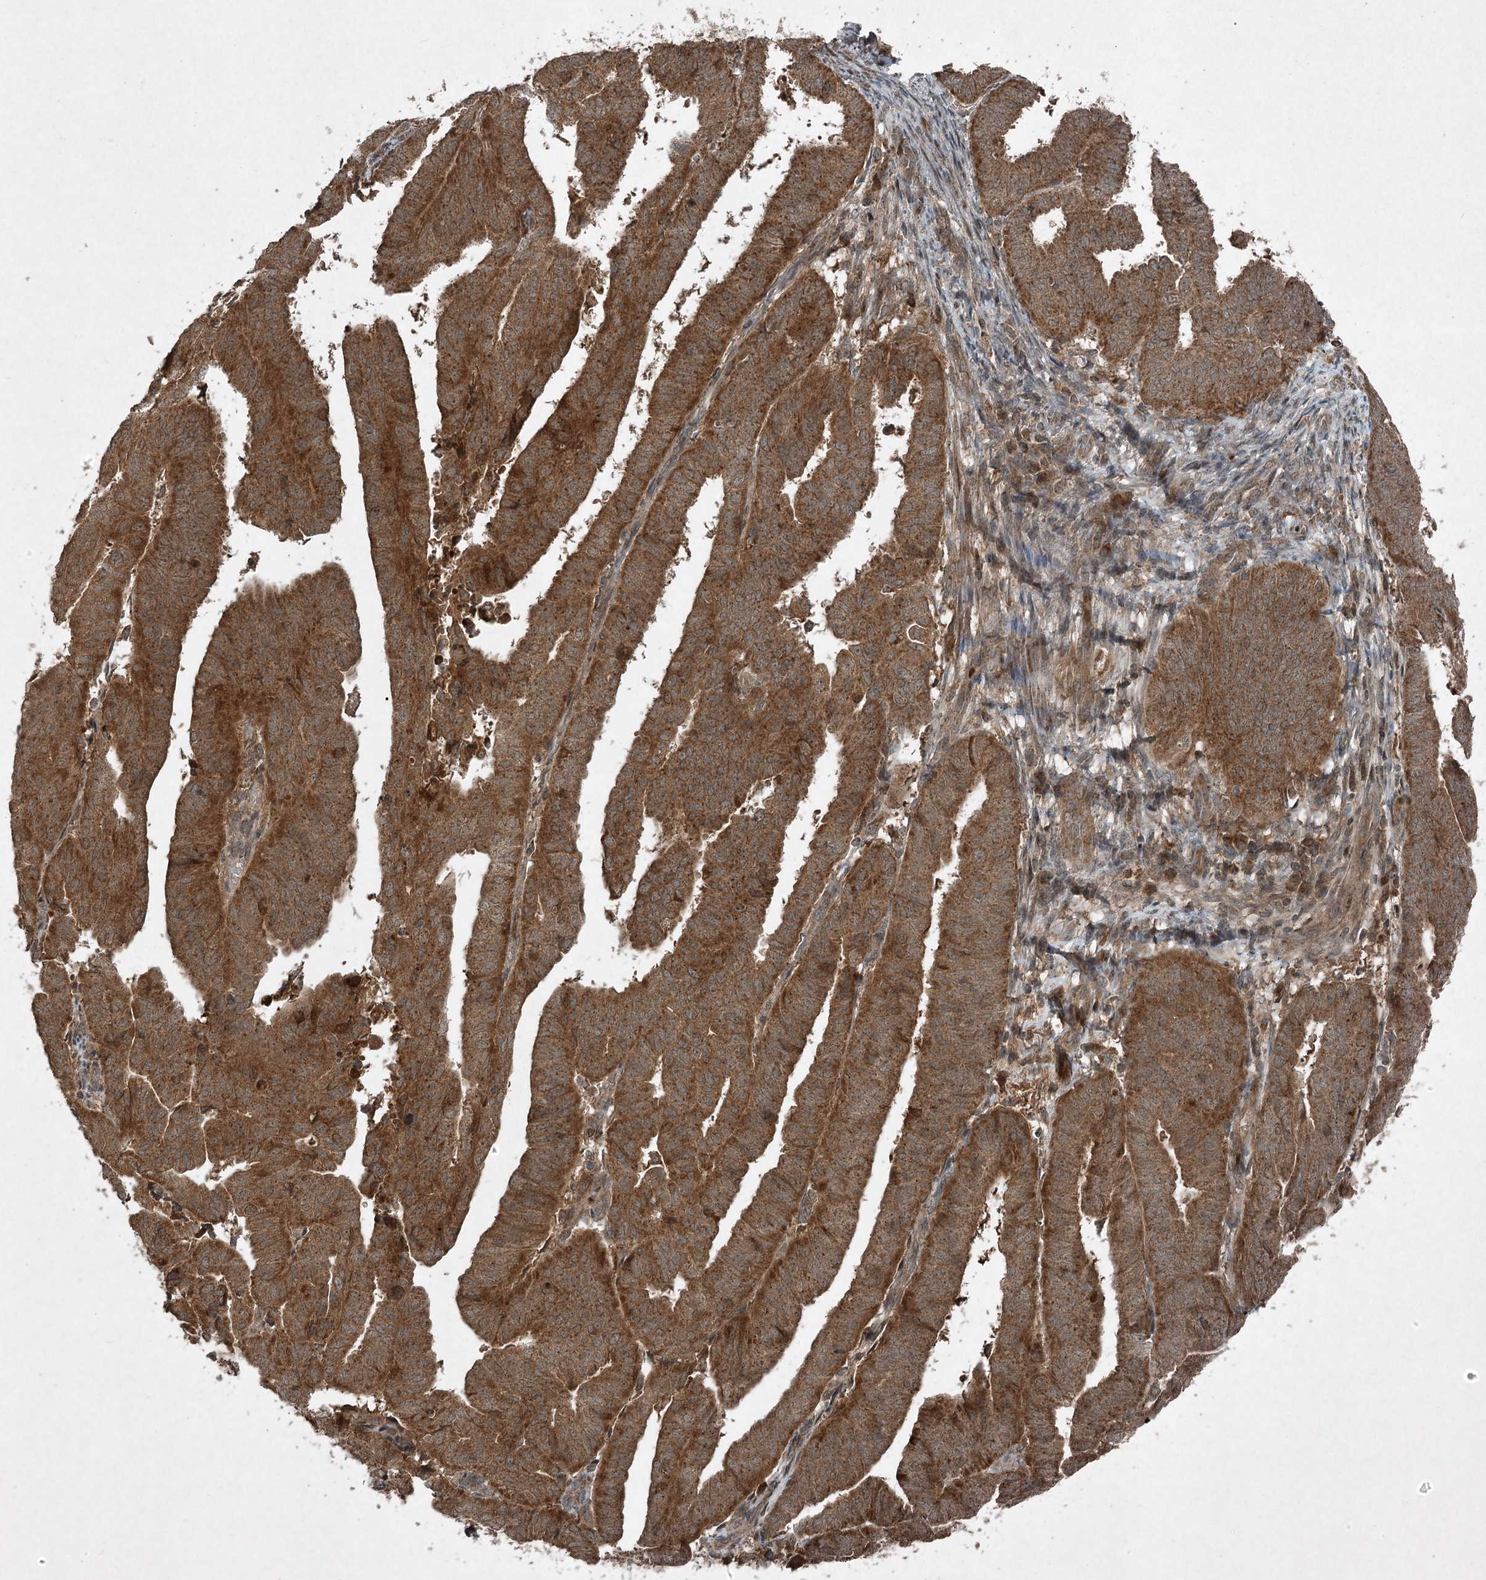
{"staining": {"intensity": "strong", "quantity": ">75%", "location": "cytoplasmic/membranous"}, "tissue": "endometrial cancer", "cell_type": "Tumor cells", "image_type": "cancer", "snomed": [{"axis": "morphology", "description": "Adenocarcinoma, NOS"}, {"axis": "topography", "description": "Uterus"}], "caption": "A brown stain shows strong cytoplasmic/membranous positivity of a protein in human endometrial adenocarcinoma tumor cells. (DAB (3,3'-diaminobenzidine) = brown stain, brightfield microscopy at high magnification).", "gene": "UNC93A", "patient": {"sex": "female", "age": 77}}